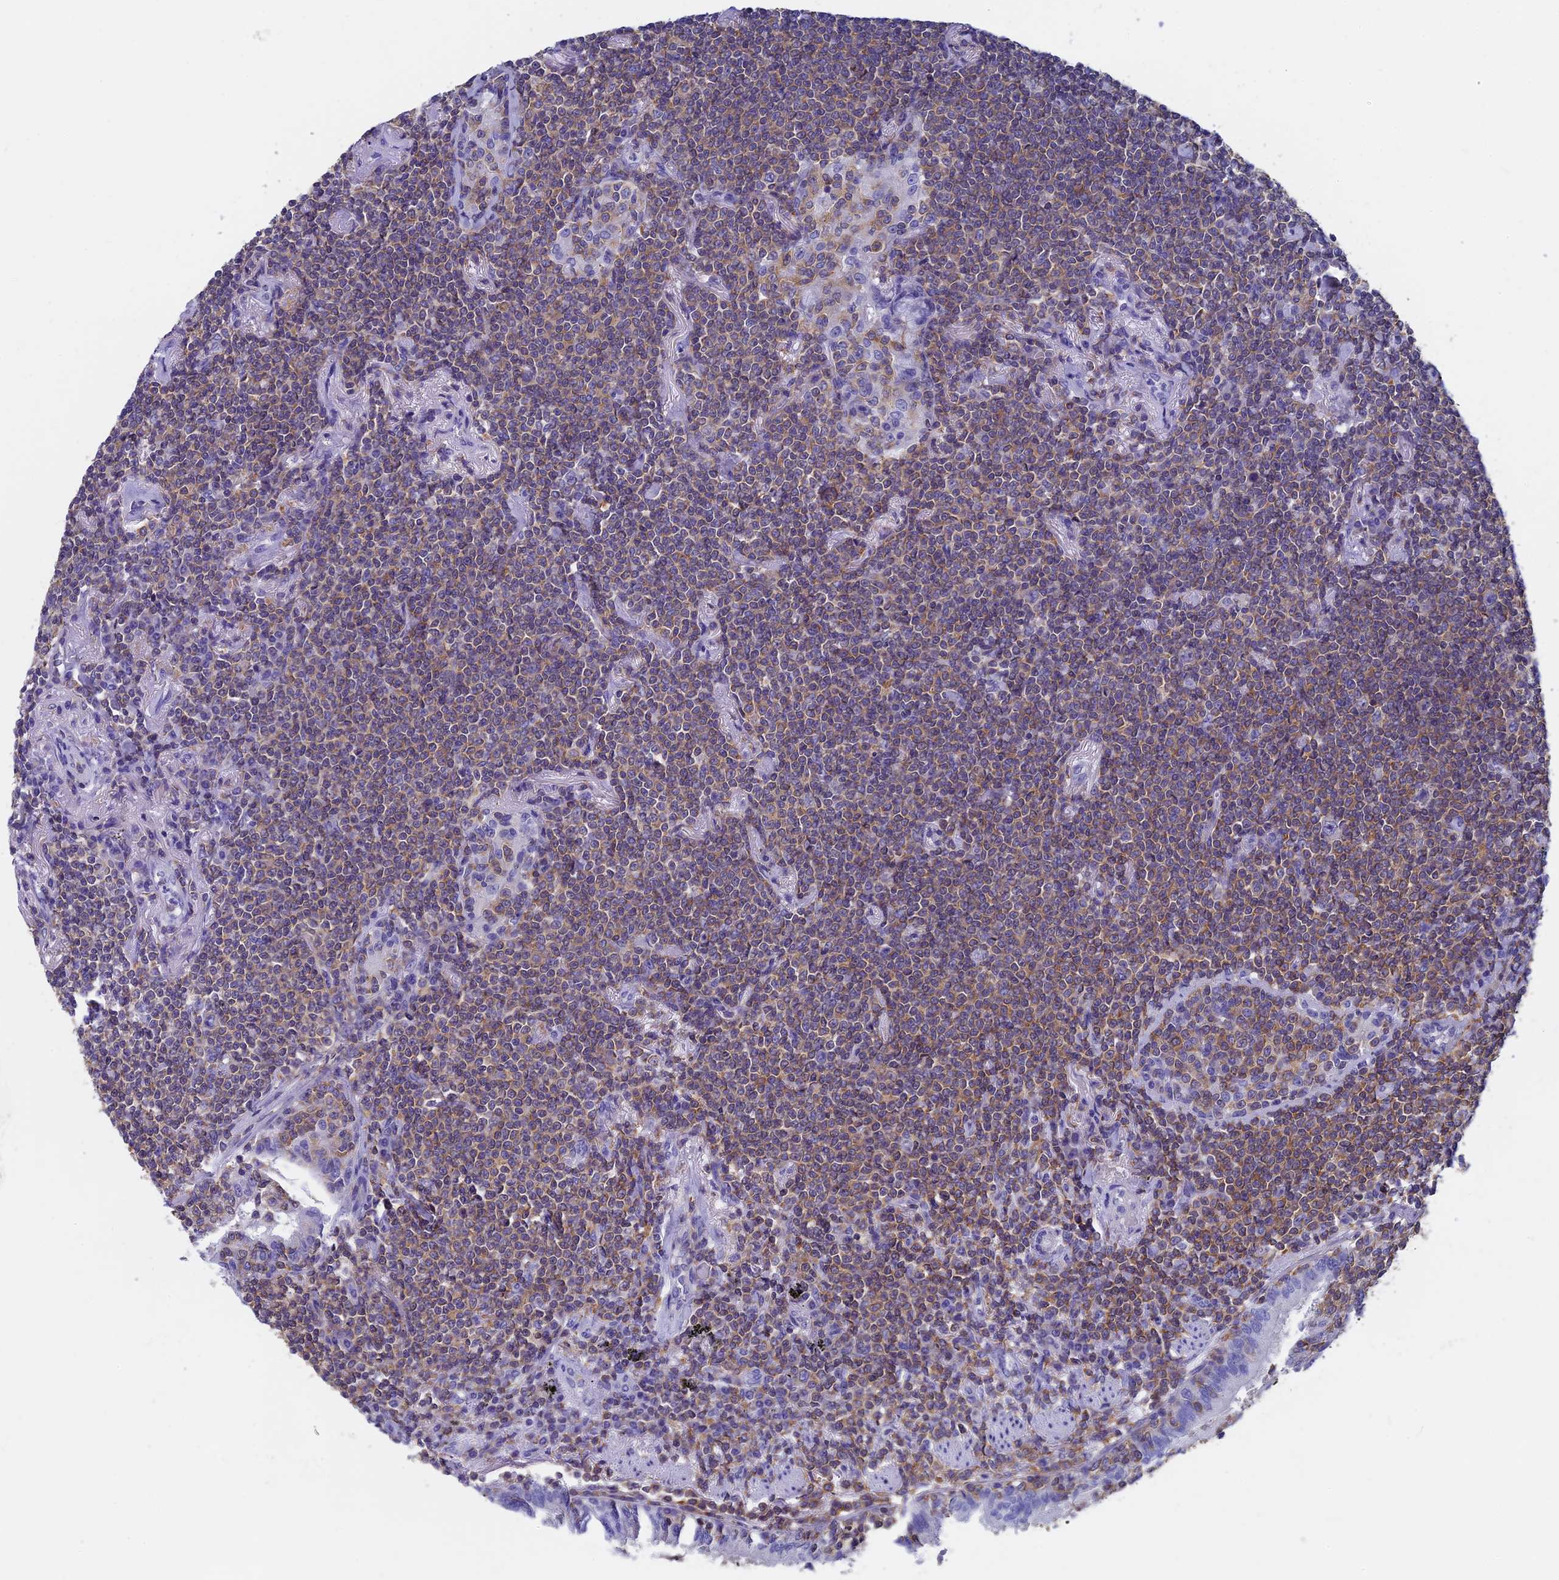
{"staining": {"intensity": "moderate", "quantity": ">75%", "location": "cytoplasmic/membranous"}, "tissue": "lymphoma", "cell_type": "Tumor cells", "image_type": "cancer", "snomed": [{"axis": "morphology", "description": "Malignant lymphoma, non-Hodgkin's type, Low grade"}, {"axis": "topography", "description": "Lung"}], "caption": "A medium amount of moderate cytoplasmic/membranous positivity is appreciated in approximately >75% of tumor cells in low-grade malignant lymphoma, non-Hodgkin's type tissue.", "gene": "SEPTIN1", "patient": {"sex": "female", "age": 71}}